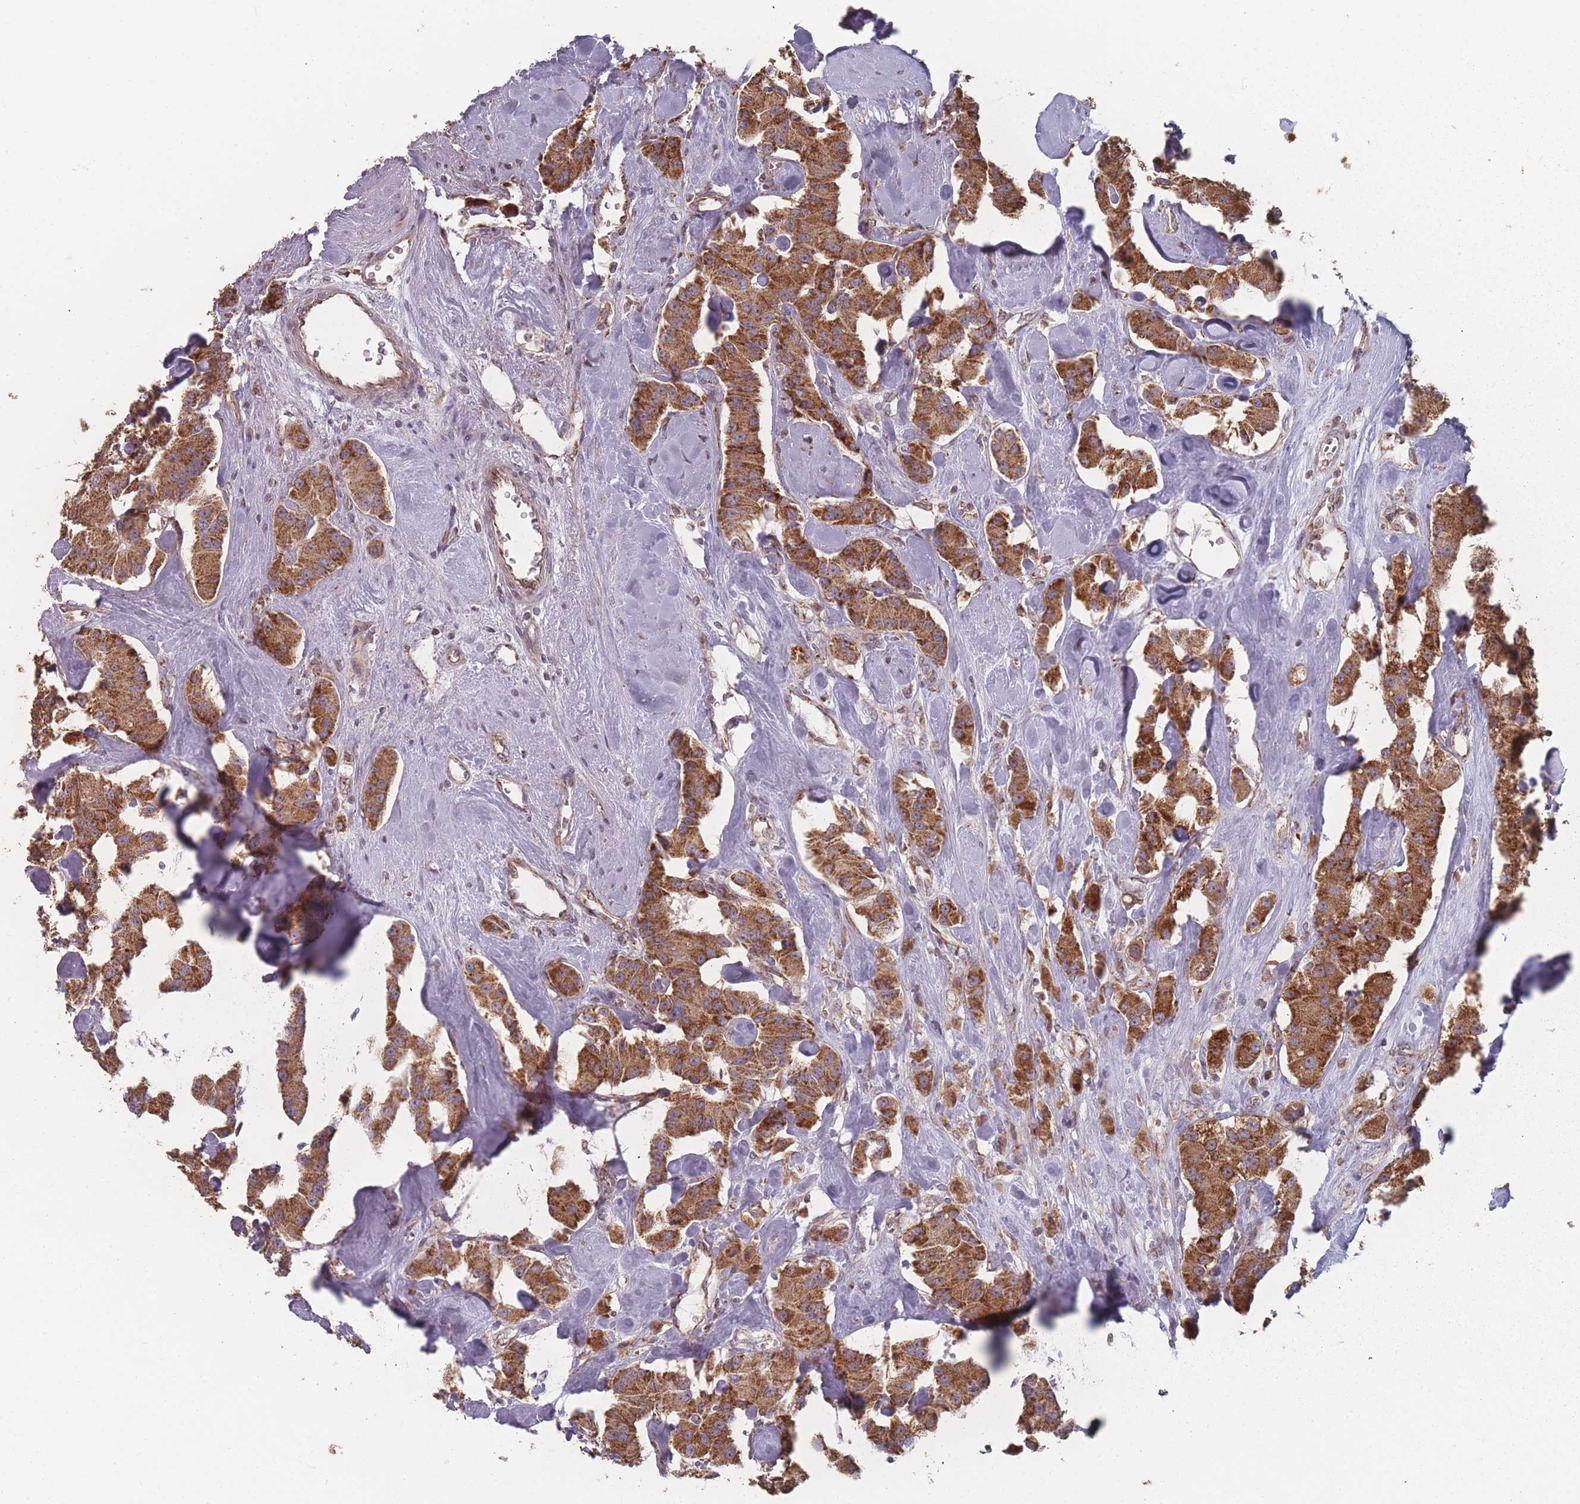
{"staining": {"intensity": "strong", "quantity": ">75%", "location": "cytoplasmic/membranous"}, "tissue": "carcinoid", "cell_type": "Tumor cells", "image_type": "cancer", "snomed": [{"axis": "morphology", "description": "Carcinoid, malignant, NOS"}, {"axis": "topography", "description": "Pancreas"}], "caption": "Immunohistochemistry (IHC) photomicrograph of neoplastic tissue: malignant carcinoid stained using IHC demonstrates high levels of strong protein expression localized specifically in the cytoplasmic/membranous of tumor cells, appearing as a cytoplasmic/membranous brown color.", "gene": "PSMB3", "patient": {"sex": "male", "age": 41}}